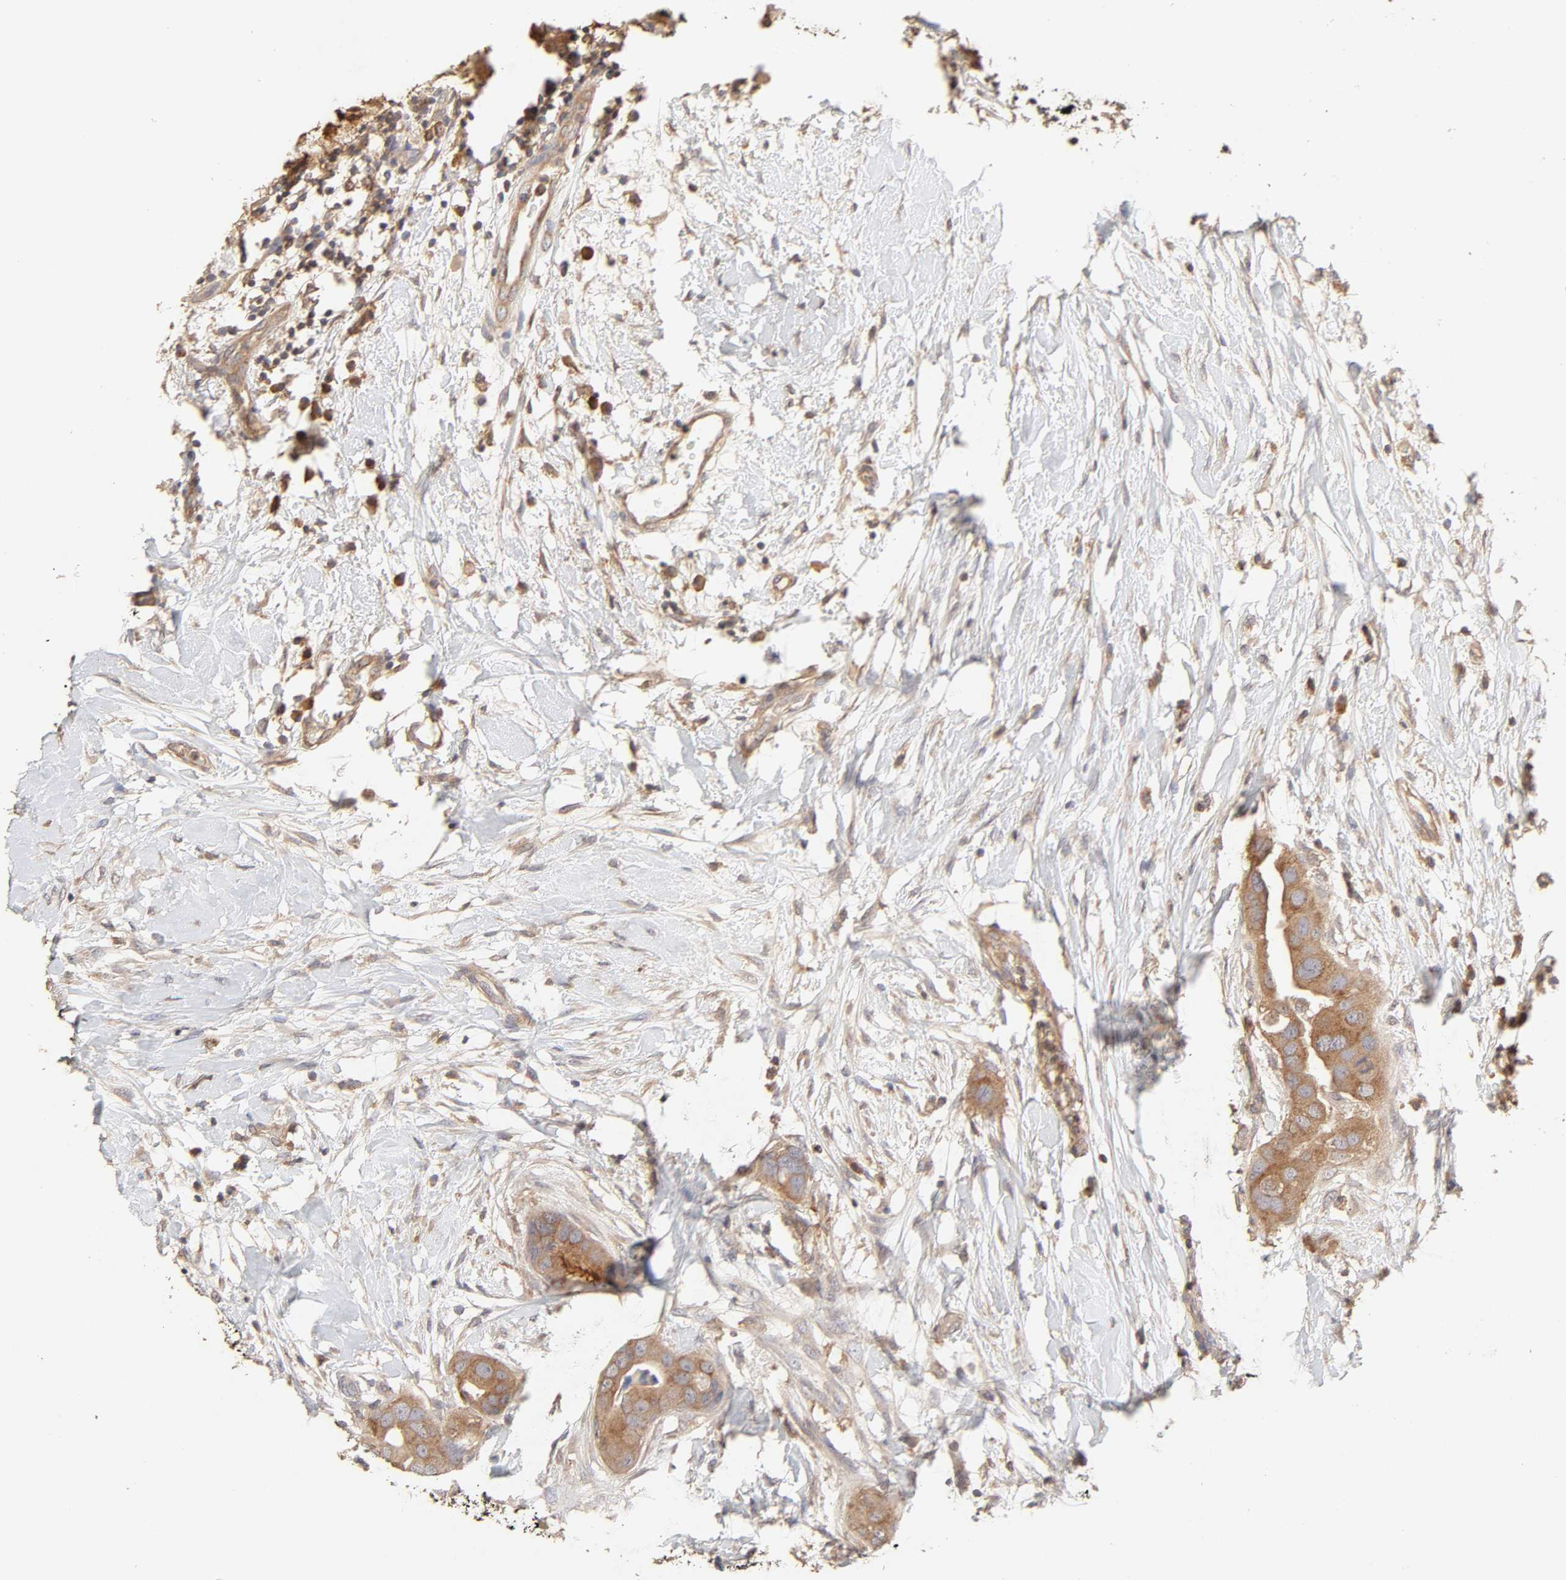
{"staining": {"intensity": "moderate", "quantity": ">75%", "location": "cytoplasmic/membranous"}, "tissue": "breast cancer", "cell_type": "Tumor cells", "image_type": "cancer", "snomed": [{"axis": "morphology", "description": "Duct carcinoma"}, {"axis": "topography", "description": "Breast"}], "caption": "Immunohistochemistry micrograph of human breast cancer stained for a protein (brown), which demonstrates medium levels of moderate cytoplasmic/membranous staining in about >75% of tumor cells.", "gene": "AP1G2", "patient": {"sex": "female", "age": 40}}